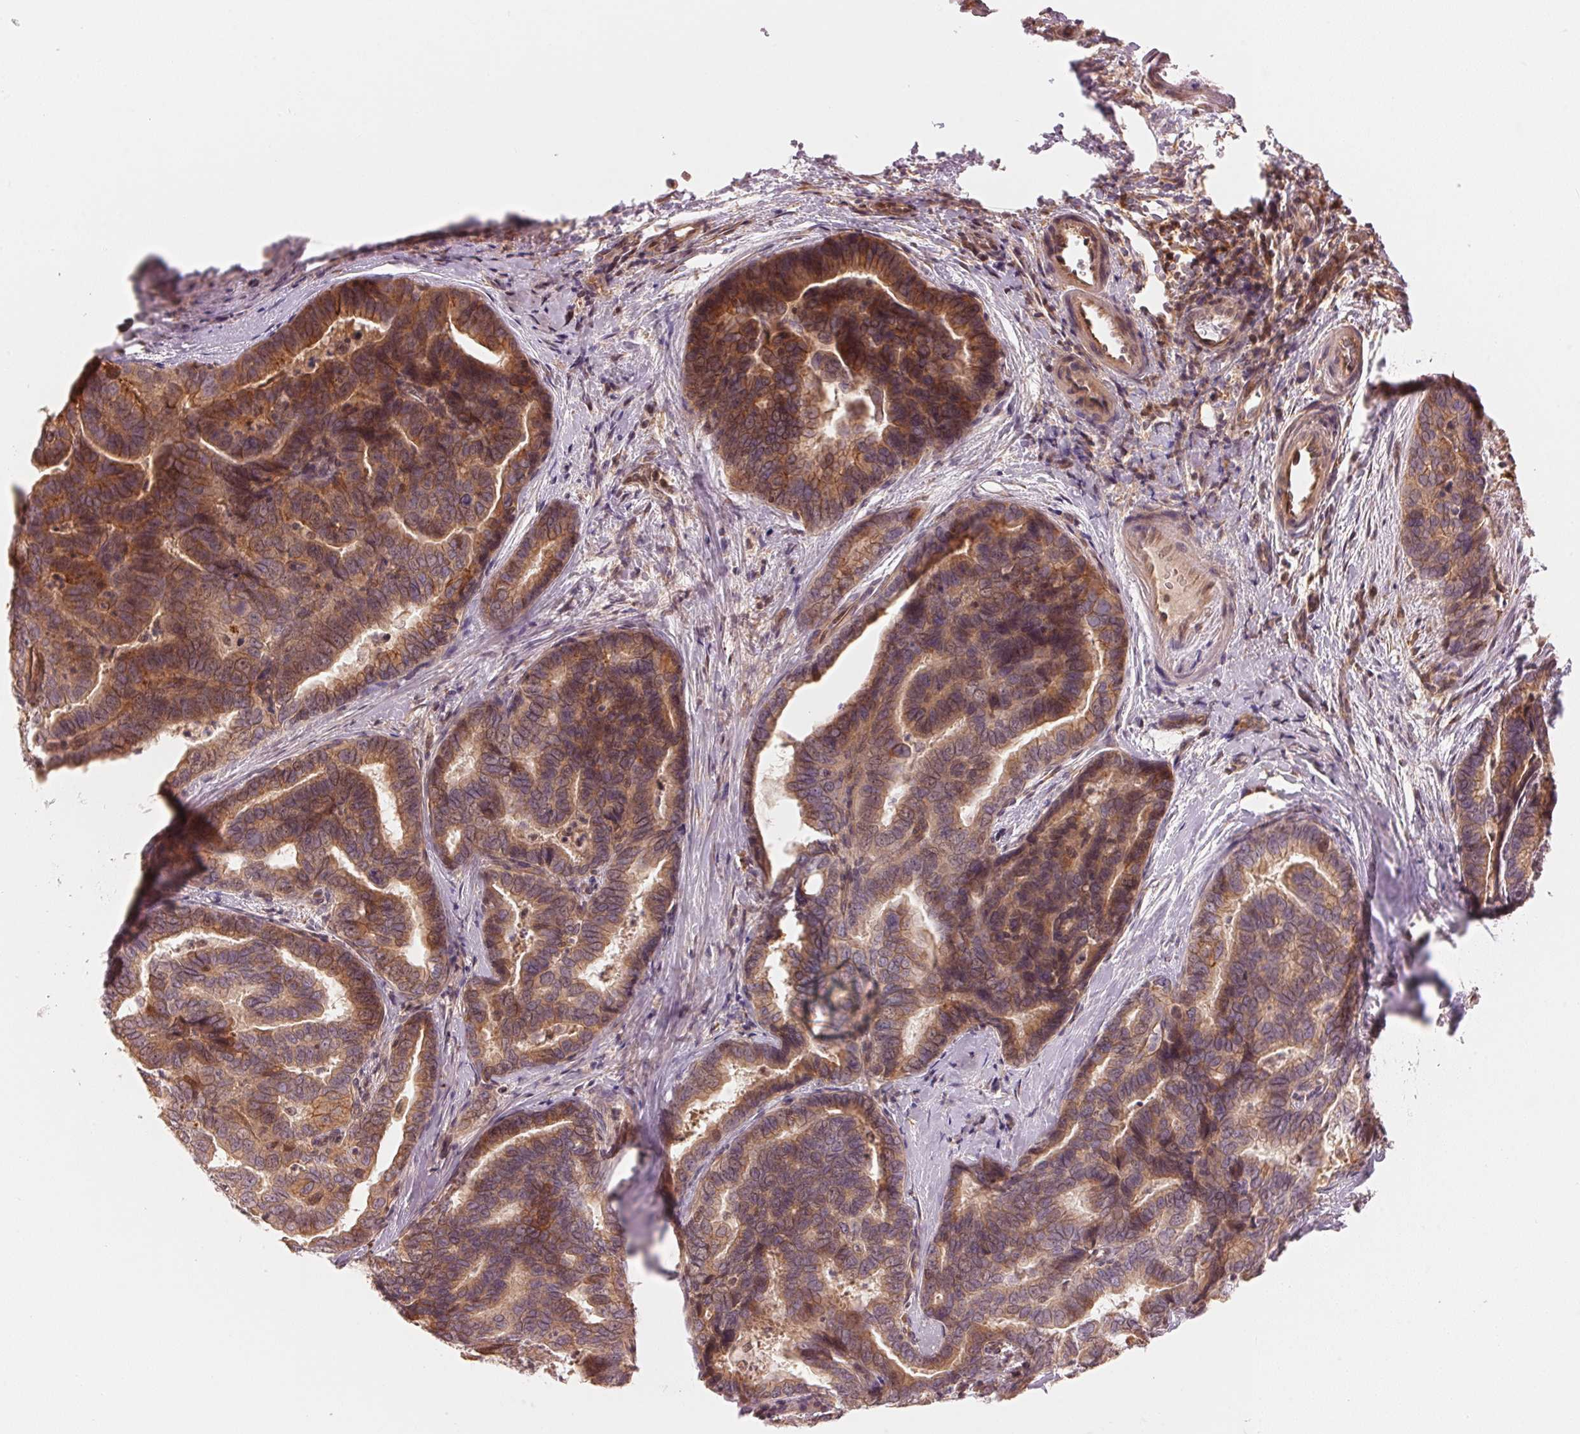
{"staining": {"intensity": "moderate", "quantity": "25%-75%", "location": "cytoplasmic/membranous,nuclear"}, "tissue": "liver cancer", "cell_type": "Tumor cells", "image_type": "cancer", "snomed": [{"axis": "morphology", "description": "Cholangiocarcinoma"}, {"axis": "topography", "description": "Liver"}], "caption": "Immunohistochemical staining of human liver cancer (cholangiocarcinoma) displays medium levels of moderate cytoplasmic/membranous and nuclear expression in about 25%-75% of tumor cells.", "gene": "PRKN", "patient": {"sex": "female", "age": 64}}